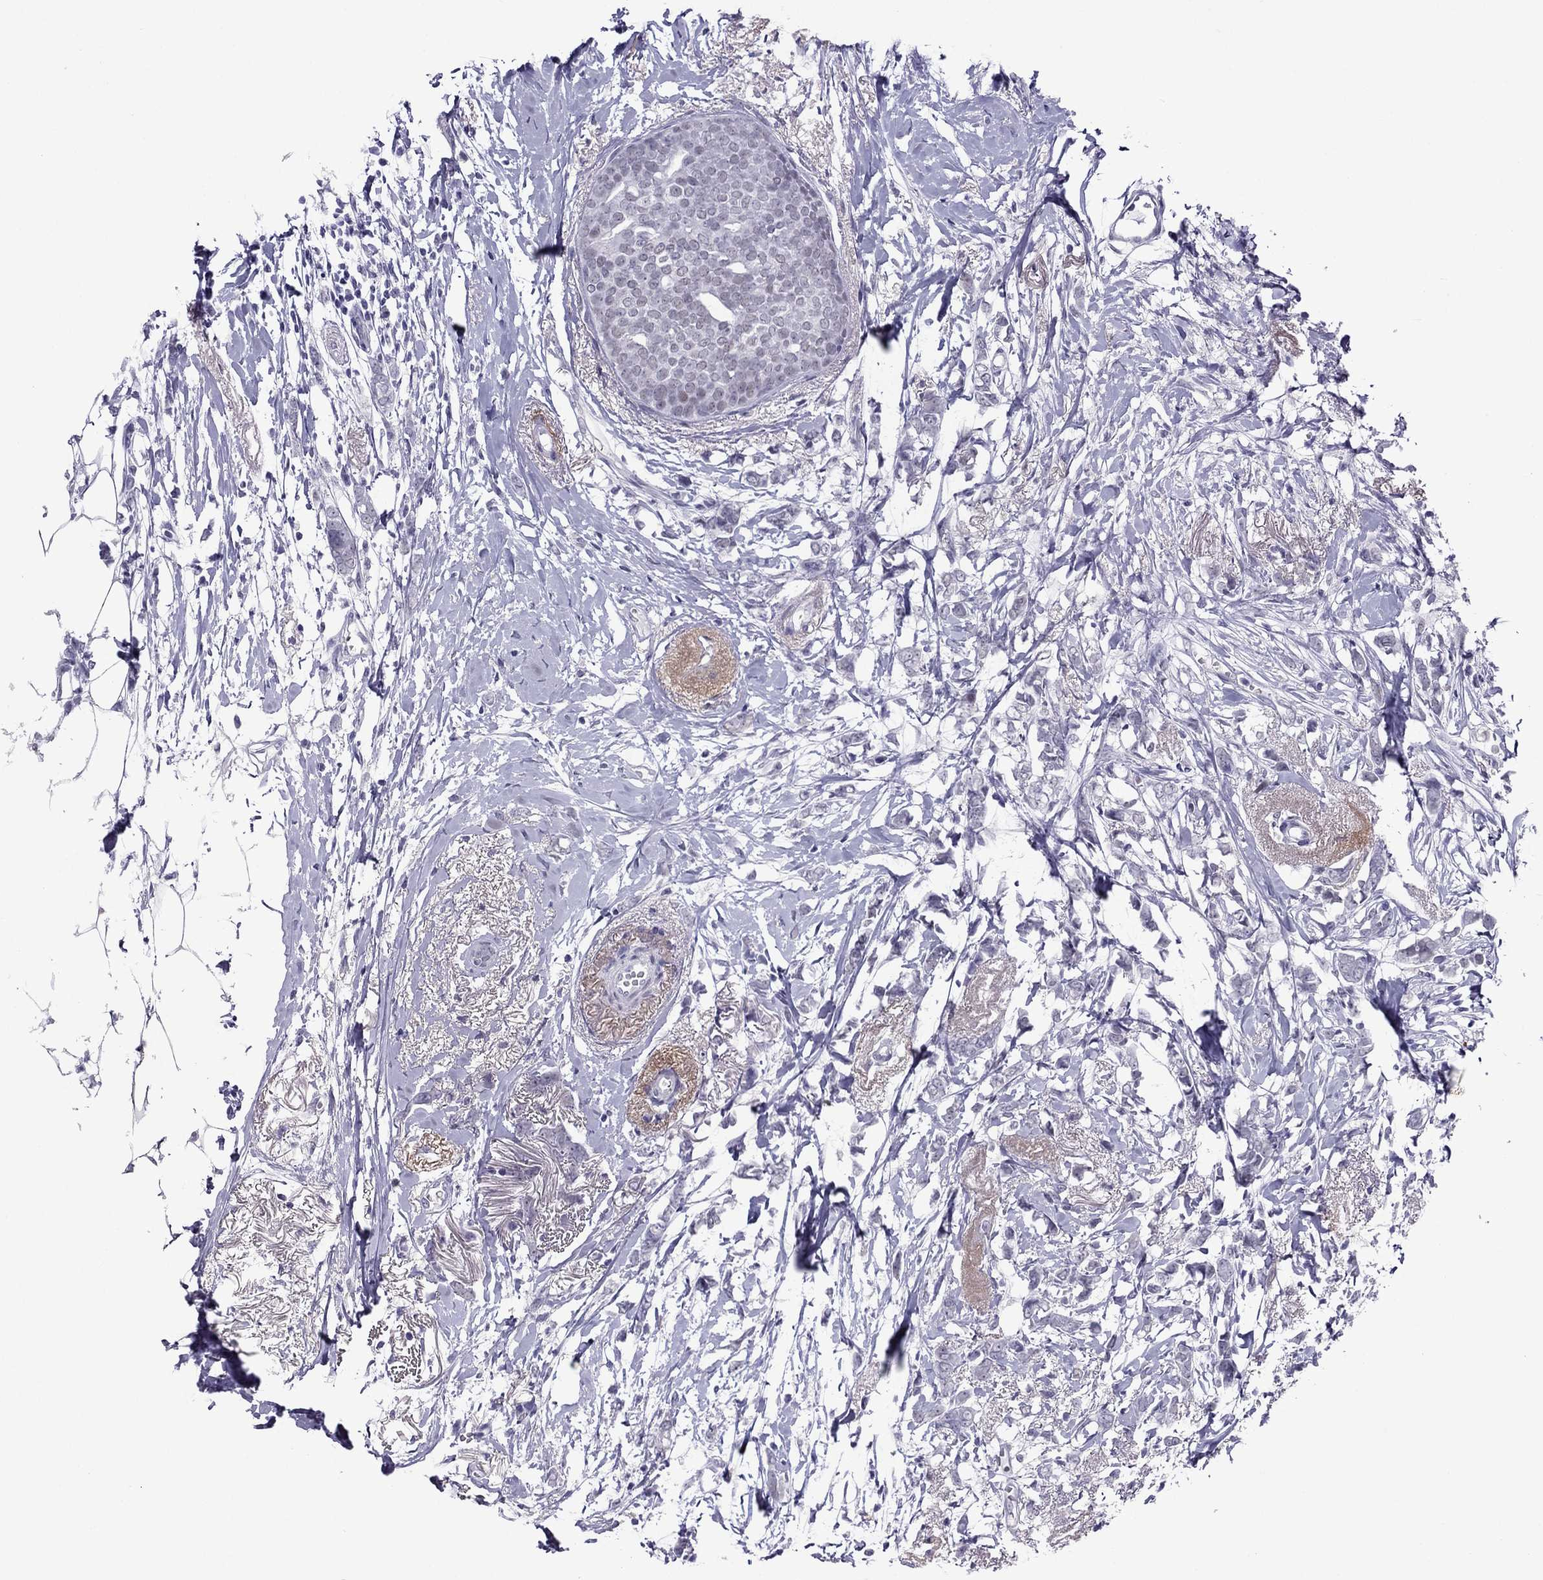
{"staining": {"intensity": "negative", "quantity": "none", "location": "none"}, "tissue": "breast cancer", "cell_type": "Tumor cells", "image_type": "cancer", "snomed": [{"axis": "morphology", "description": "Duct carcinoma"}, {"axis": "topography", "description": "Breast"}], "caption": "This image is of breast cancer (invasive ductal carcinoma) stained with immunohistochemistry (IHC) to label a protein in brown with the nuclei are counter-stained blue. There is no positivity in tumor cells. (DAB IHC, high magnification).", "gene": "MYLK3", "patient": {"sex": "female", "age": 40}}